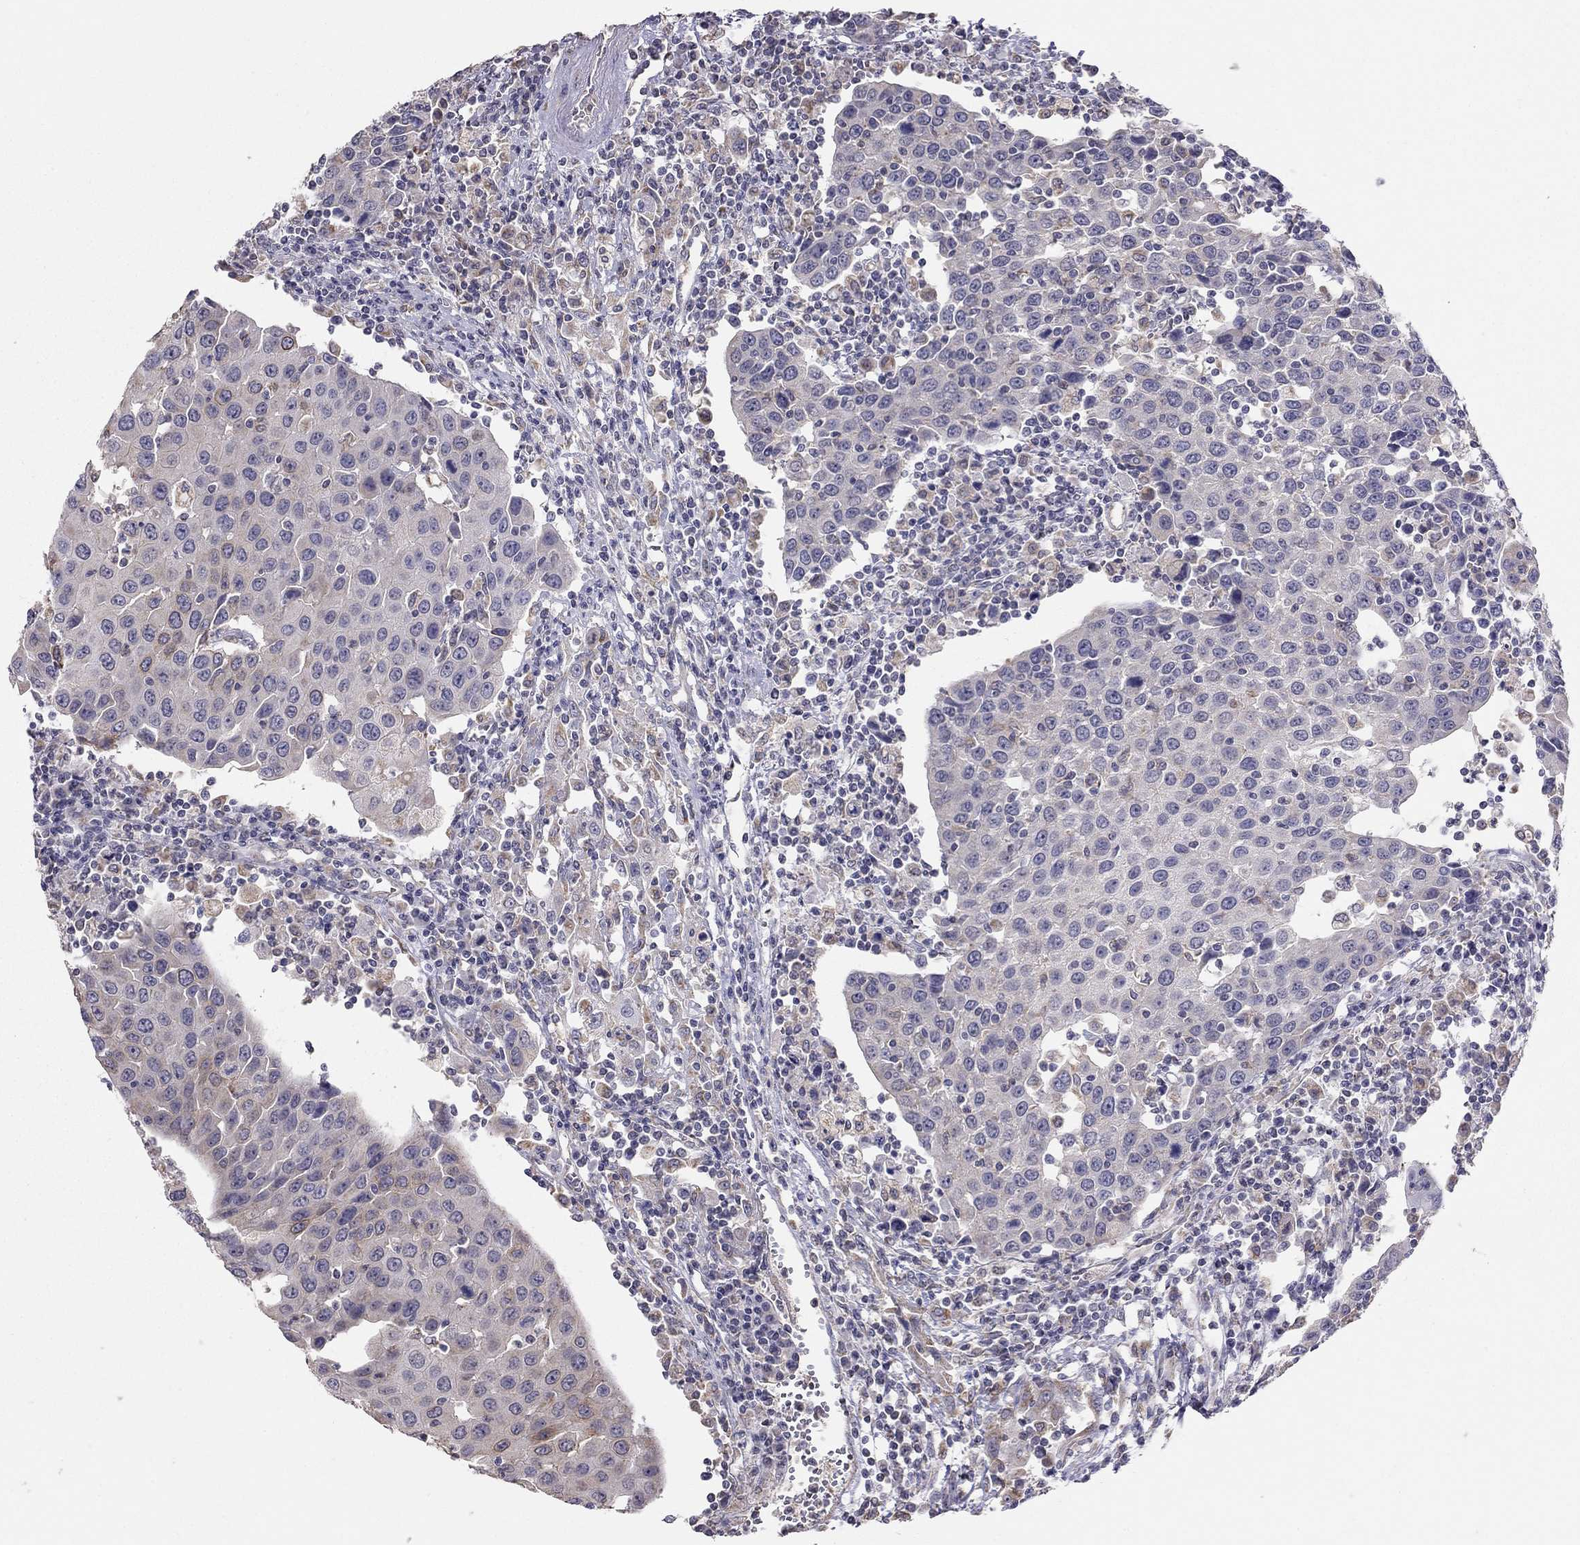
{"staining": {"intensity": "weak", "quantity": "<25%", "location": "cytoplasmic/membranous"}, "tissue": "urothelial cancer", "cell_type": "Tumor cells", "image_type": "cancer", "snomed": [{"axis": "morphology", "description": "Urothelial carcinoma, High grade"}, {"axis": "topography", "description": "Urinary bladder"}], "caption": "Protein analysis of urothelial cancer displays no significant staining in tumor cells.", "gene": "LRIT3", "patient": {"sex": "female", "age": 85}}